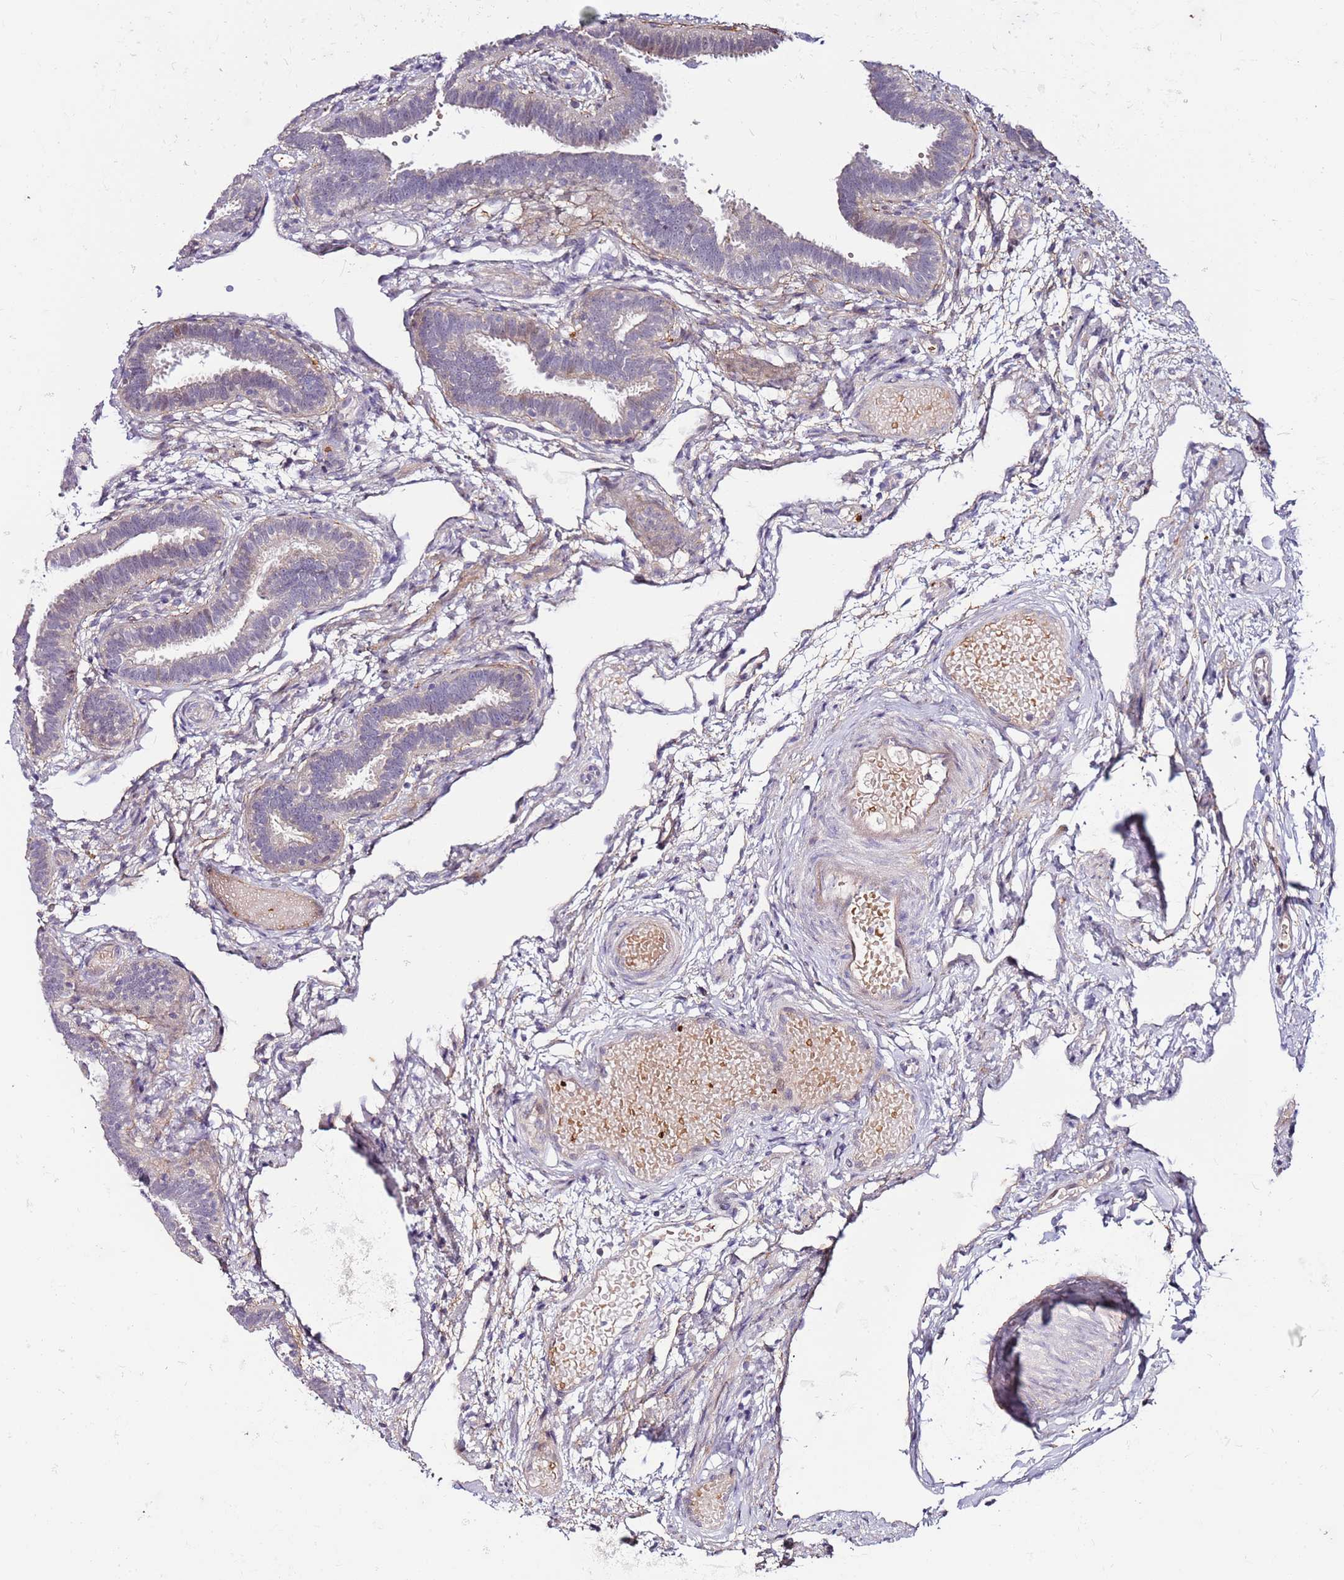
{"staining": {"intensity": "weak", "quantity": "<25%", "location": "cytoplasmic/membranous"}, "tissue": "fallopian tube", "cell_type": "Glandular cells", "image_type": "normal", "snomed": [{"axis": "morphology", "description": "Normal tissue, NOS"}, {"axis": "topography", "description": "Fallopian tube"}], "caption": "Immunohistochemical staining of unremarkable fallopian tube shows no significant staining in glandular cells.", "gene": "MTG2", "patient": {"sex": "female", "age": 37}}